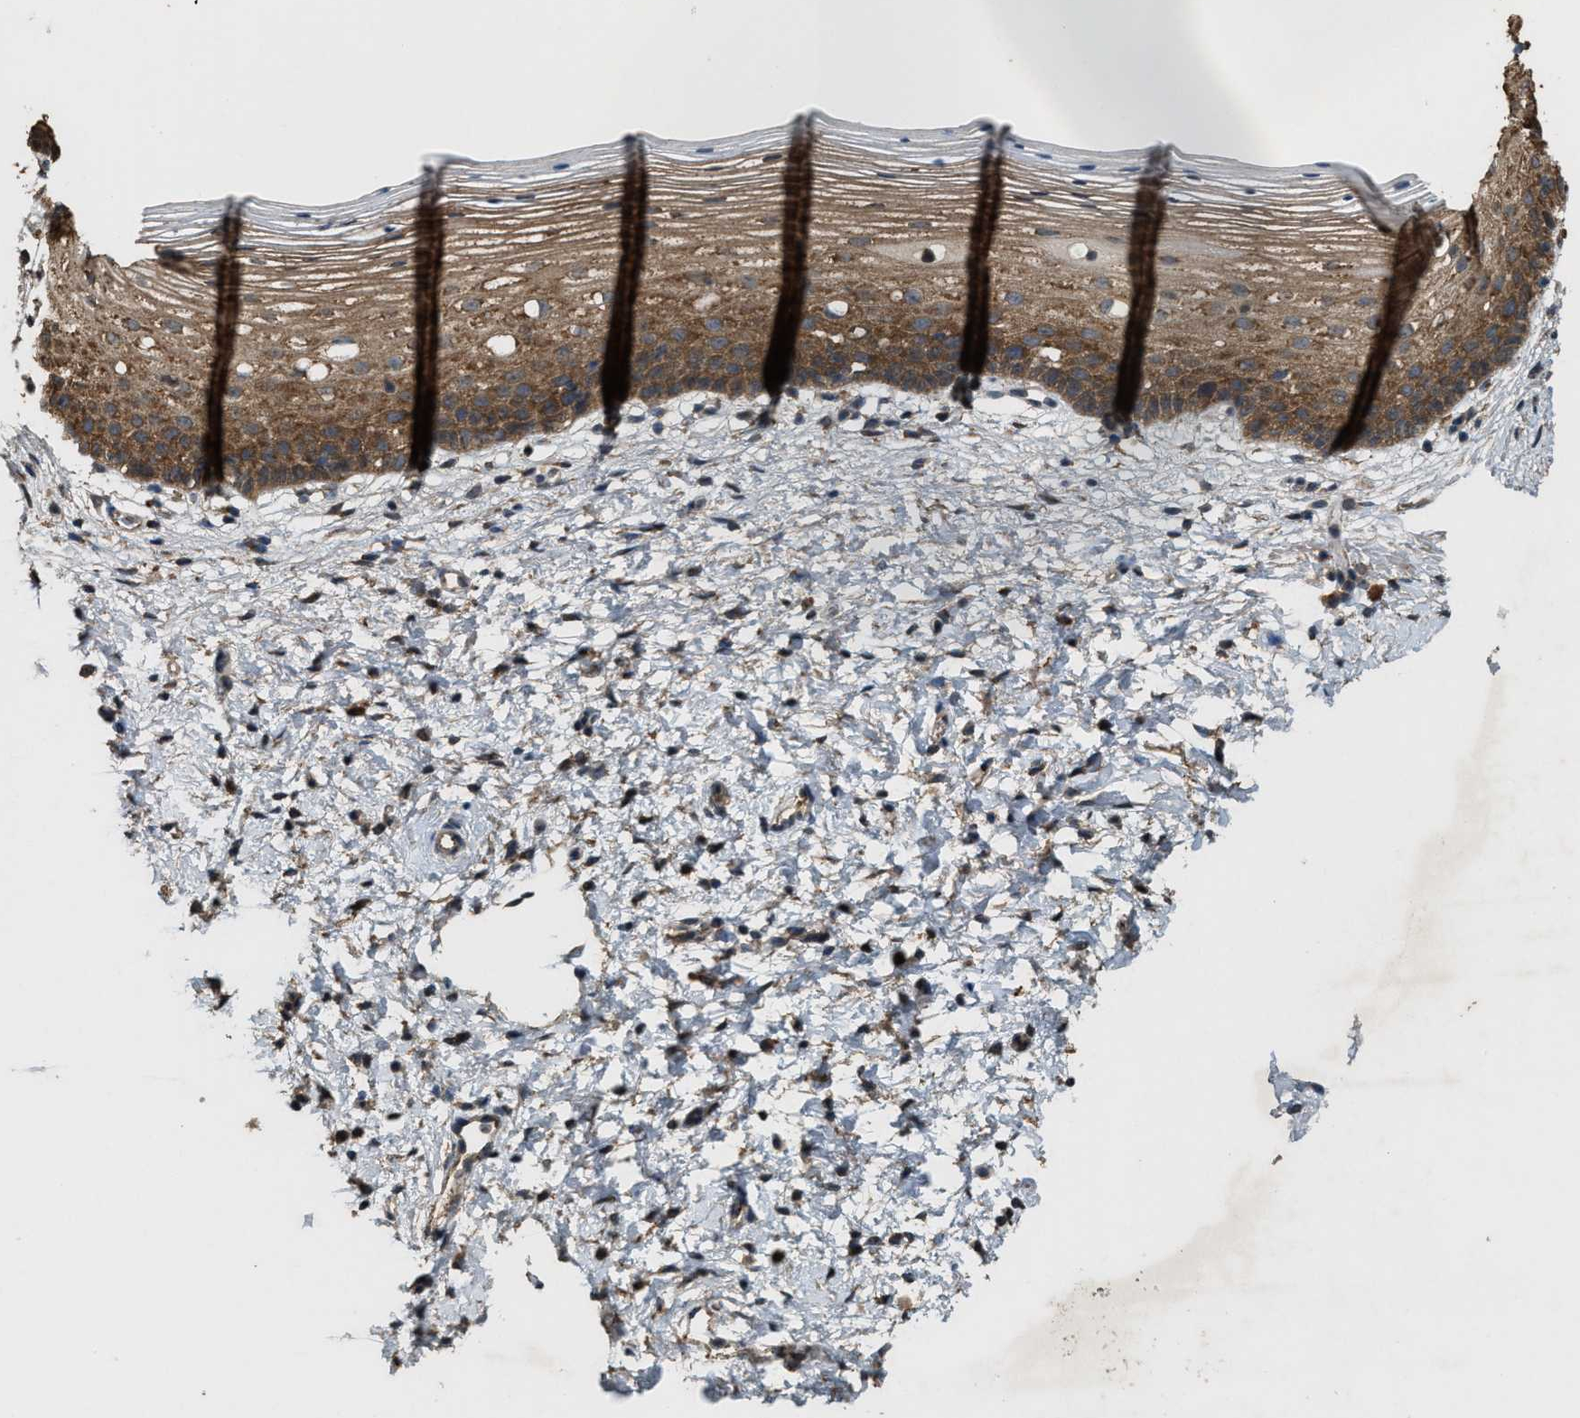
{"staining": {"intensity": "moderate", "quantity": ">75%", "location": "cytoplasmic/membranous"}, "tissue": "cervix", "cell_type": "Glandular cells", "image_type": "normal", "snomed": [{"axis": "morphology", "description": "Normal tissue, NOS"}, {"axis": "topography", "description": "Cervix"}], "caption": "Unremarkable cervix shows moderate cytoplasmic/membranous expression in approximately >75% of glandular cells, visualized by immunohistochemistry. (brown staining indicates protein expression, while blue staining denotes nuclei).", "gene": "ARHGEF5", "patient": {"sex": "female", "age": 72}}